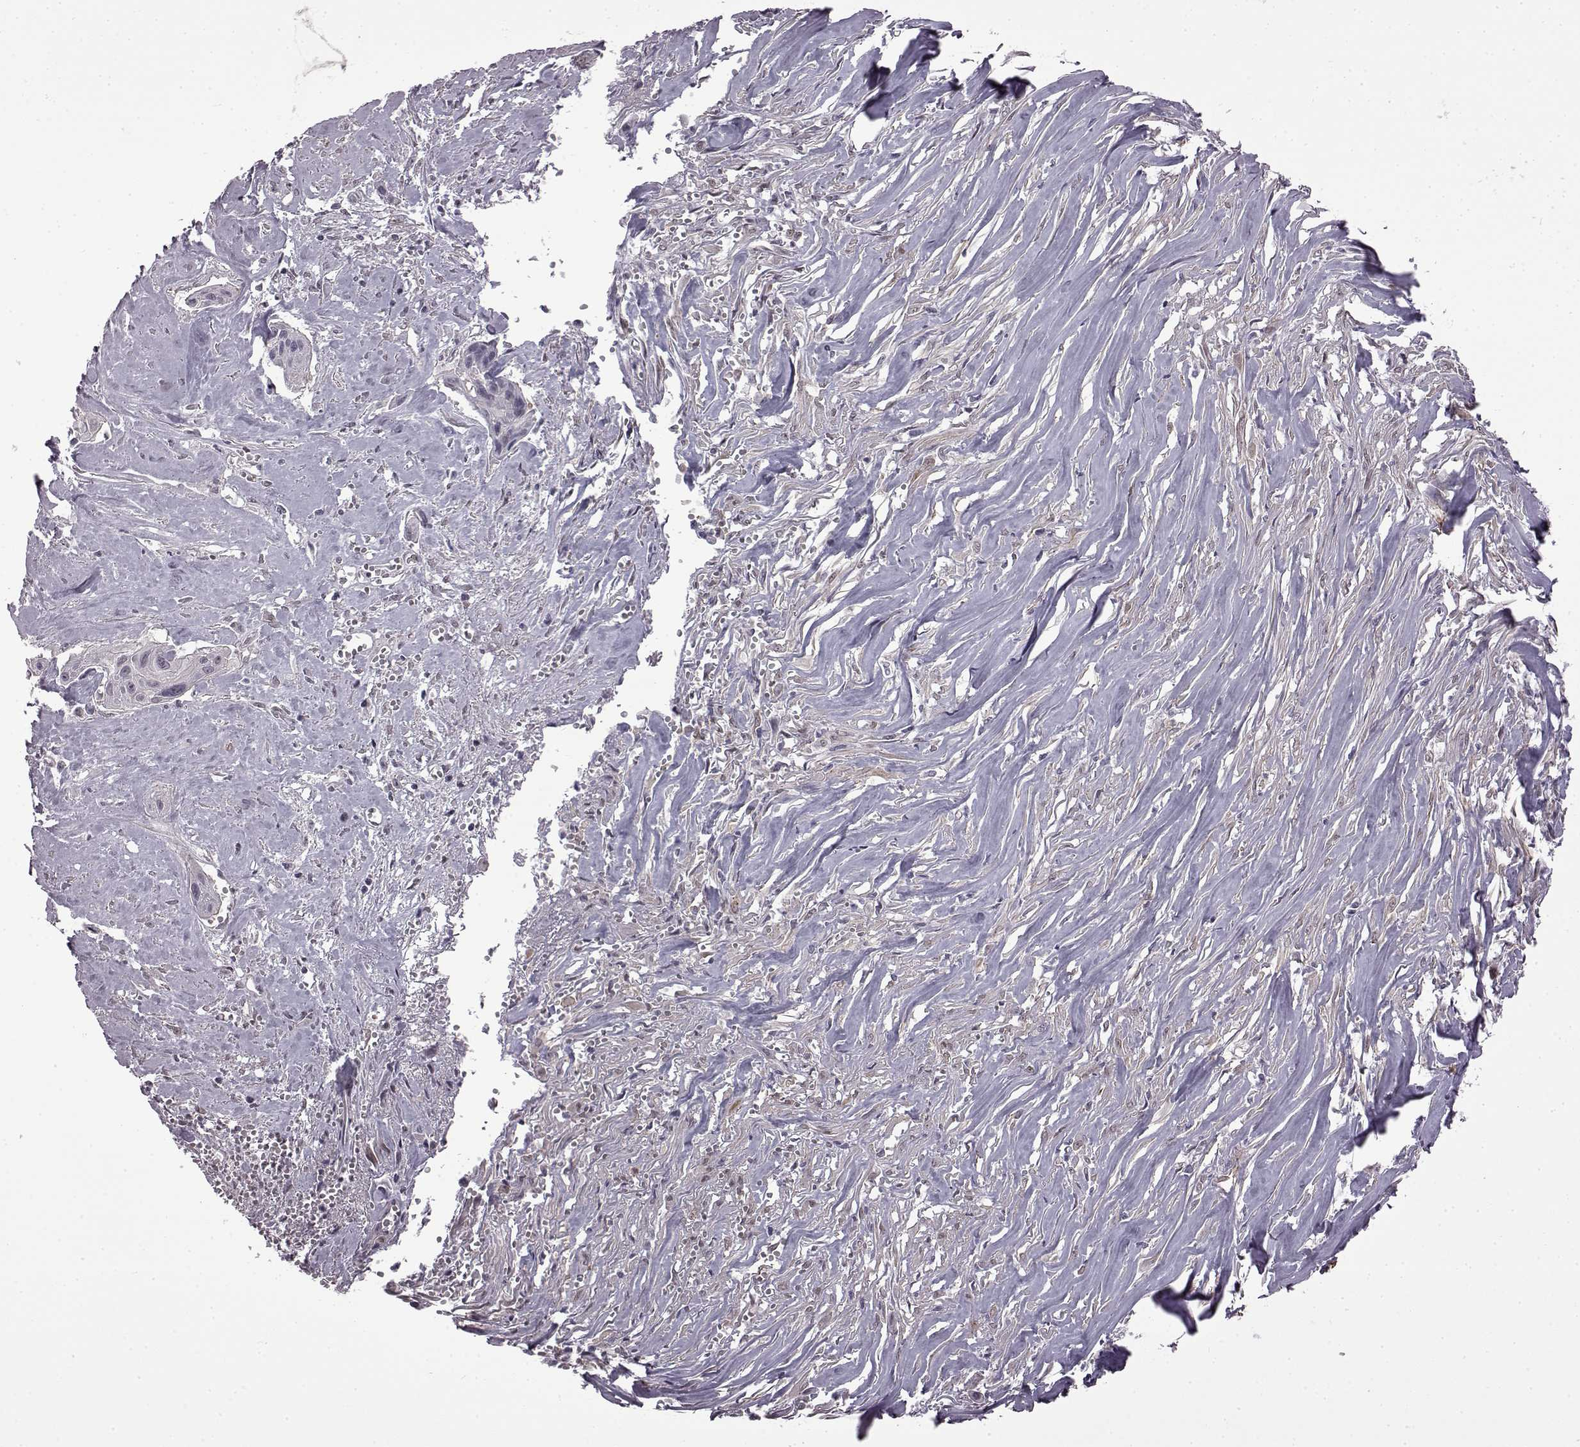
{"staining": {"intensity": "negative", "quantity": "none", "location": "none"}, "tissue": "cervical cancer", "cell_type": "Tumor cells", "image_type": "cancer", "snomed": [{"axis": "morphology", "description": "Squamous cell carcinoma, NOS"}, {"axis": "topography", "description": "Cervix"}], "caption": "A histopathology image of cervical cancer (squamous cell carcinoma) stained for a protein reveals no brown staining in tumor cells.", "gene": "SYNPO2", "patient": {"sex": "female", "age": 49}}